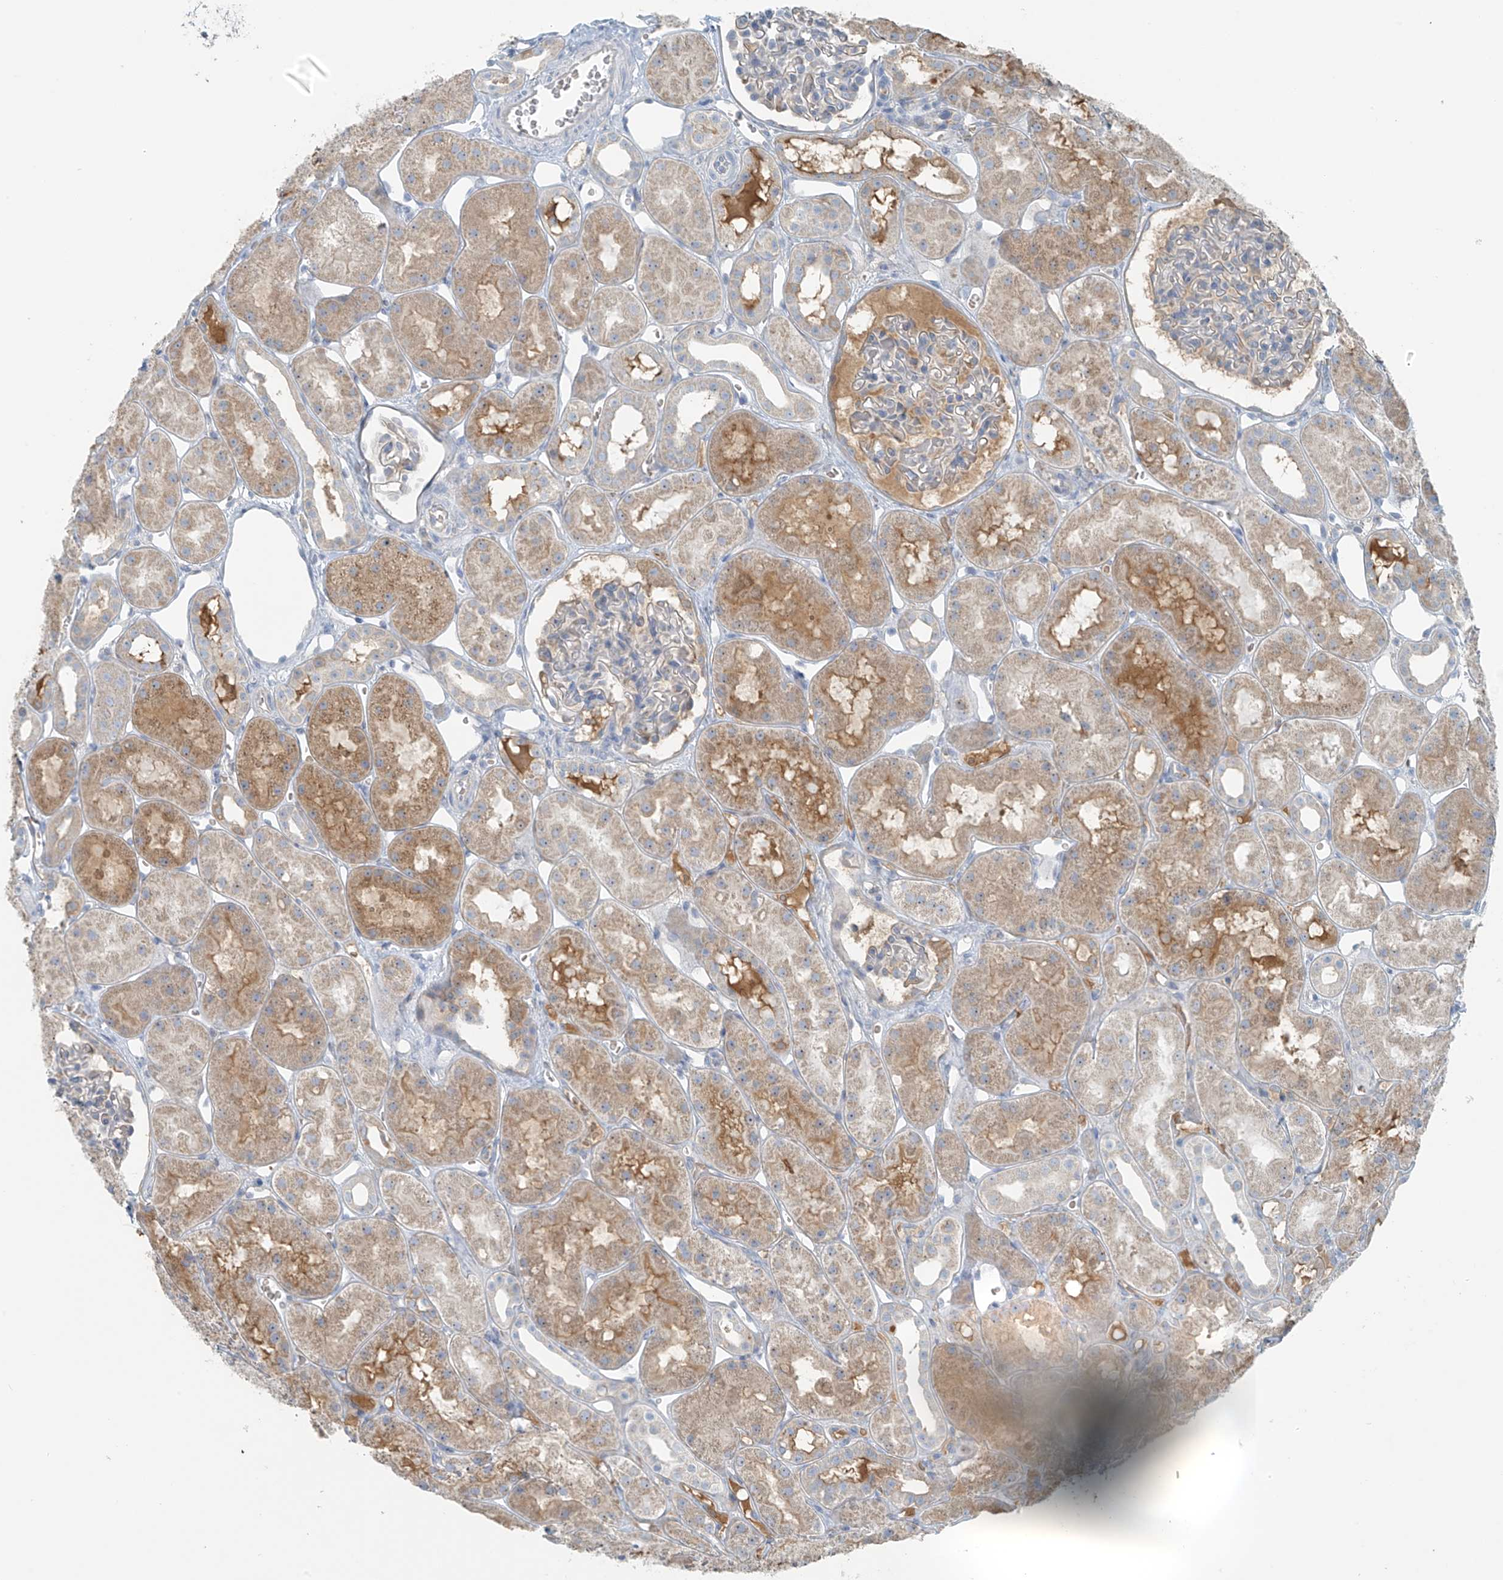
{"staining": {"intensity": "negative", "quantity": "none", "location": "none"}, "tissue": "kidney", "cell_type": "Cells in glomeruli", "image_type": "normal", "snomed": [{"axis": "morphology", "description": "Normal tissue, NOS"}, {"axis": "topography", "description": "Kidney"}], "caption": "The image demonstrates no staining of cells in glomeruli in normal kidney. (DAB (3,3'-diaminobenzidine) IHC, high magnification).", "gene": "FAM131C", "patient": {"sex": "male", "age": 16}}